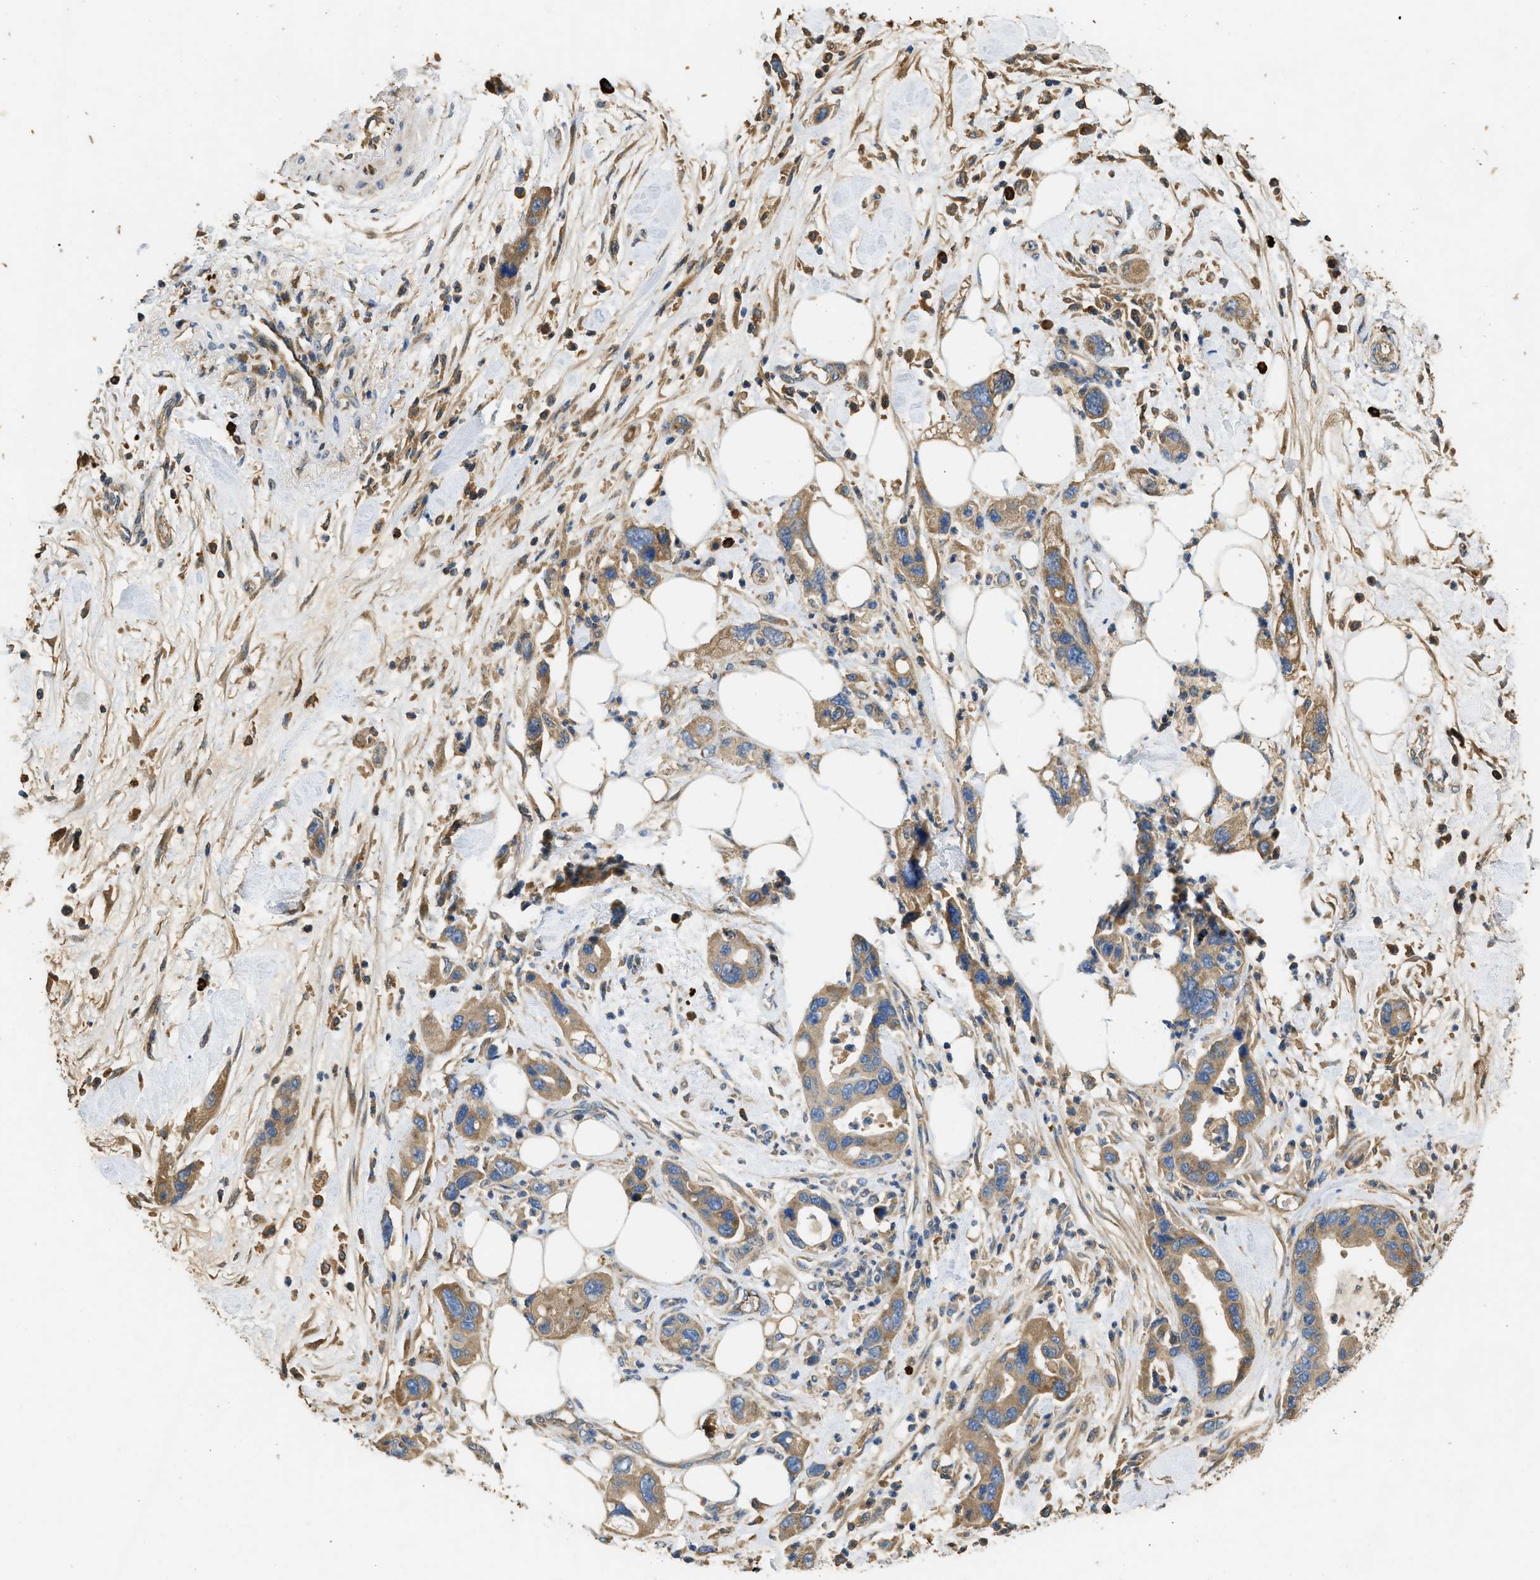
{"staining": {"intensity": "moderate", "quantity": ">75%", "location": "cytoplasmic/membranous"}, "tissue": "pancreatic cancer", "cell_type": "Tumor cells", "image_type": "cancer", "snomed": [{"axis": "morphology", "description": "Normal tissue, NOS"}, {"axis": "morphology", "description": "Adenocarcinoma, NOS"}, {"axis": "topography", "description": "Pancreas"}], "caption": "This image displays pancreatic adenocarcinoma stained with immunohistochemistry (IHC) to label a protein in brown. The cytoplasmic/membranous of tumor cells show moderate positivity for the protein. Nuclei are counter-stained blue.", "gene": "RIPK2", "patient": {"sex": "female", "age": 71}}